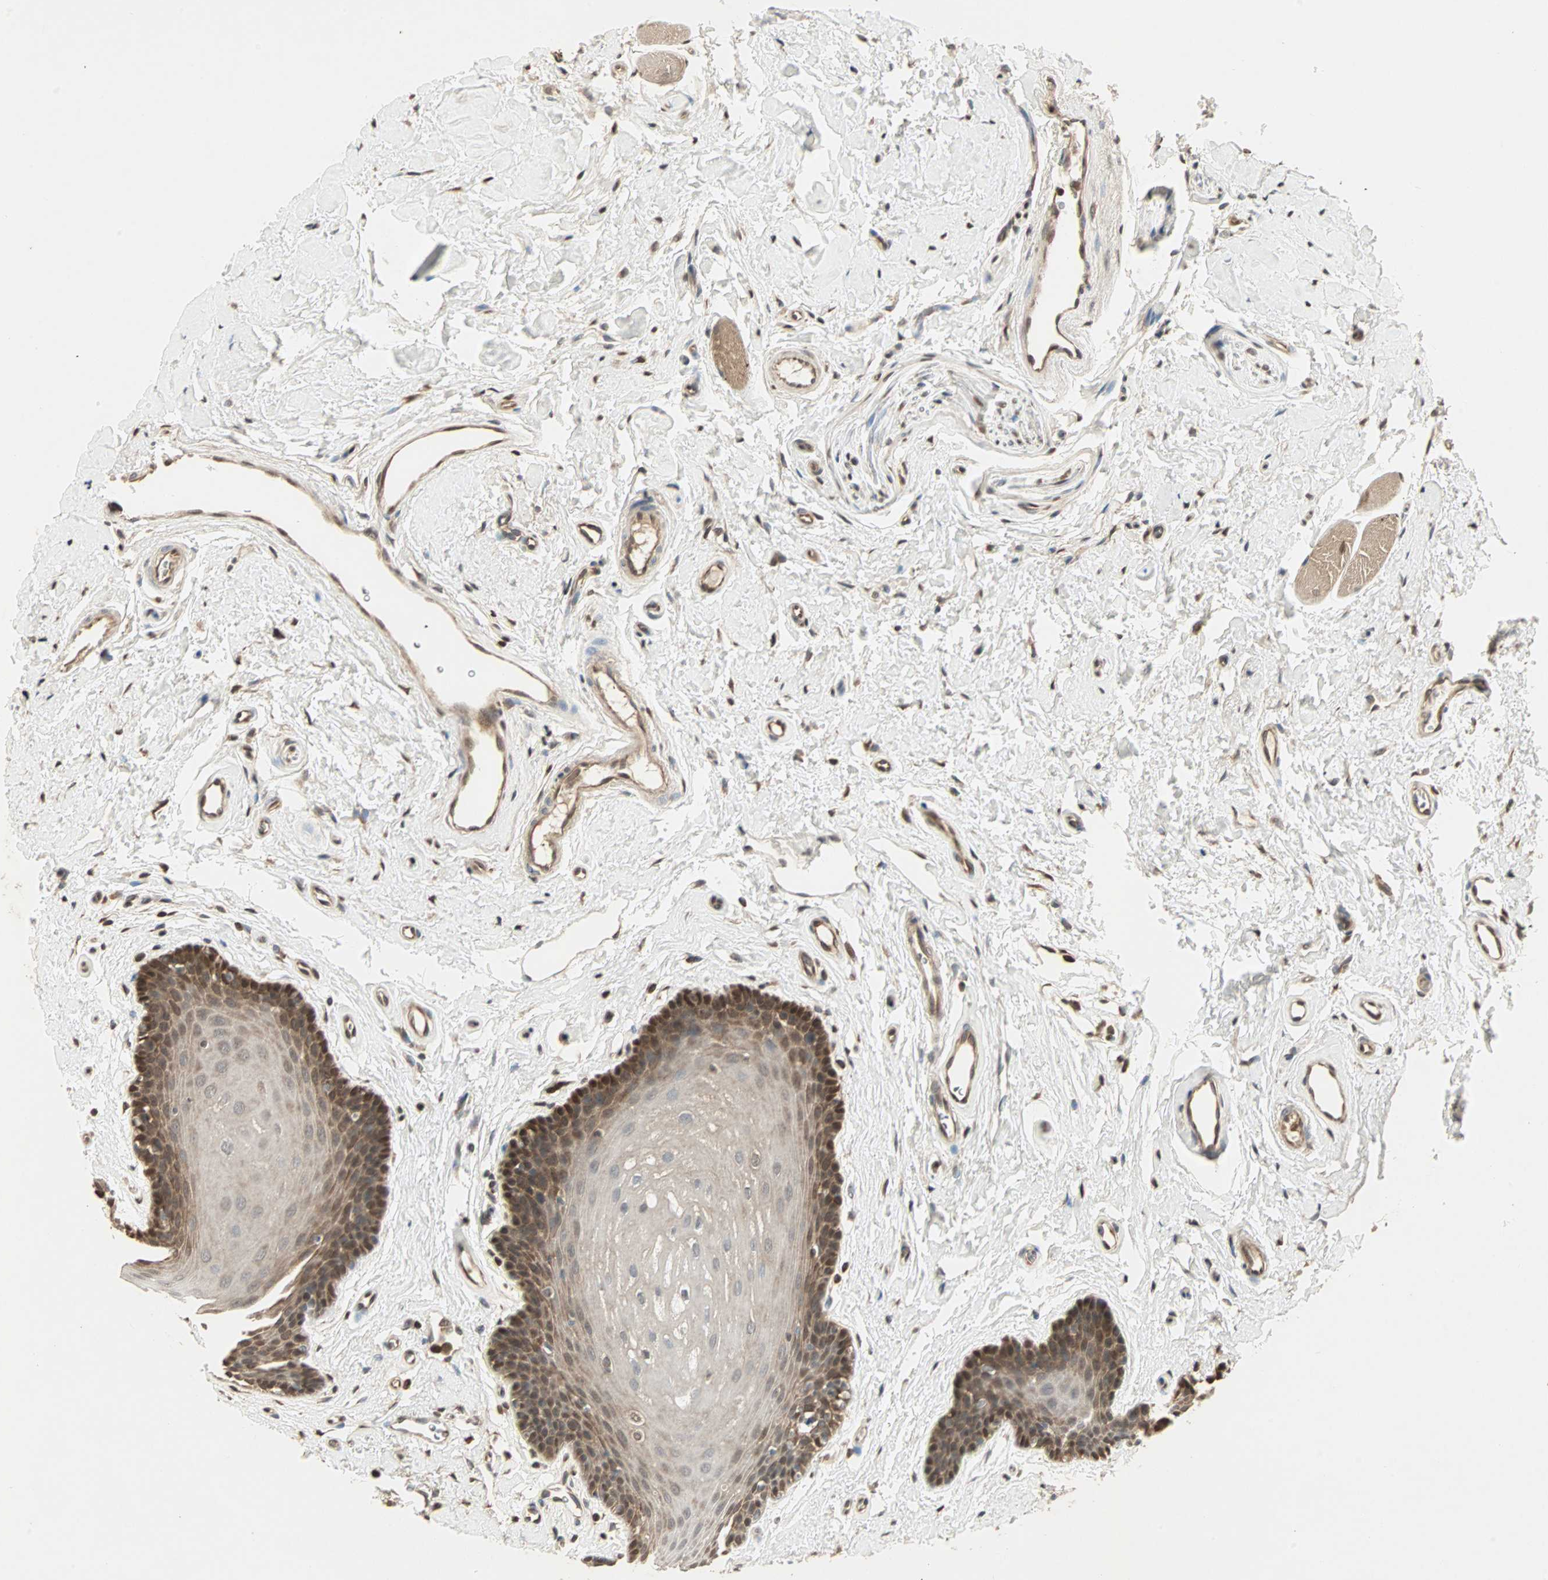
{"staining": {"intensity": "strong", "quantity": ">75%", "location": "cytoplasmic/membranous,nuclear"}, "tissue": "oral mucosa", "cell_type": "Squamous epithelial cells", "image_type": "normal", "snomed": [{"axis": "morphology", "description": "Normal tissue, NOS"}, {"axis": "topography", "description": "Oral tissue"}], "caption": "Brown immunohistochemical staining in benign oral mucosa demonstrates strong cytoplasmic/membranous,nuclear expression in about >75% of squamous epithelial cells.", "gene": "DRG2", "patient": {"sex": "male", "age": 62}}